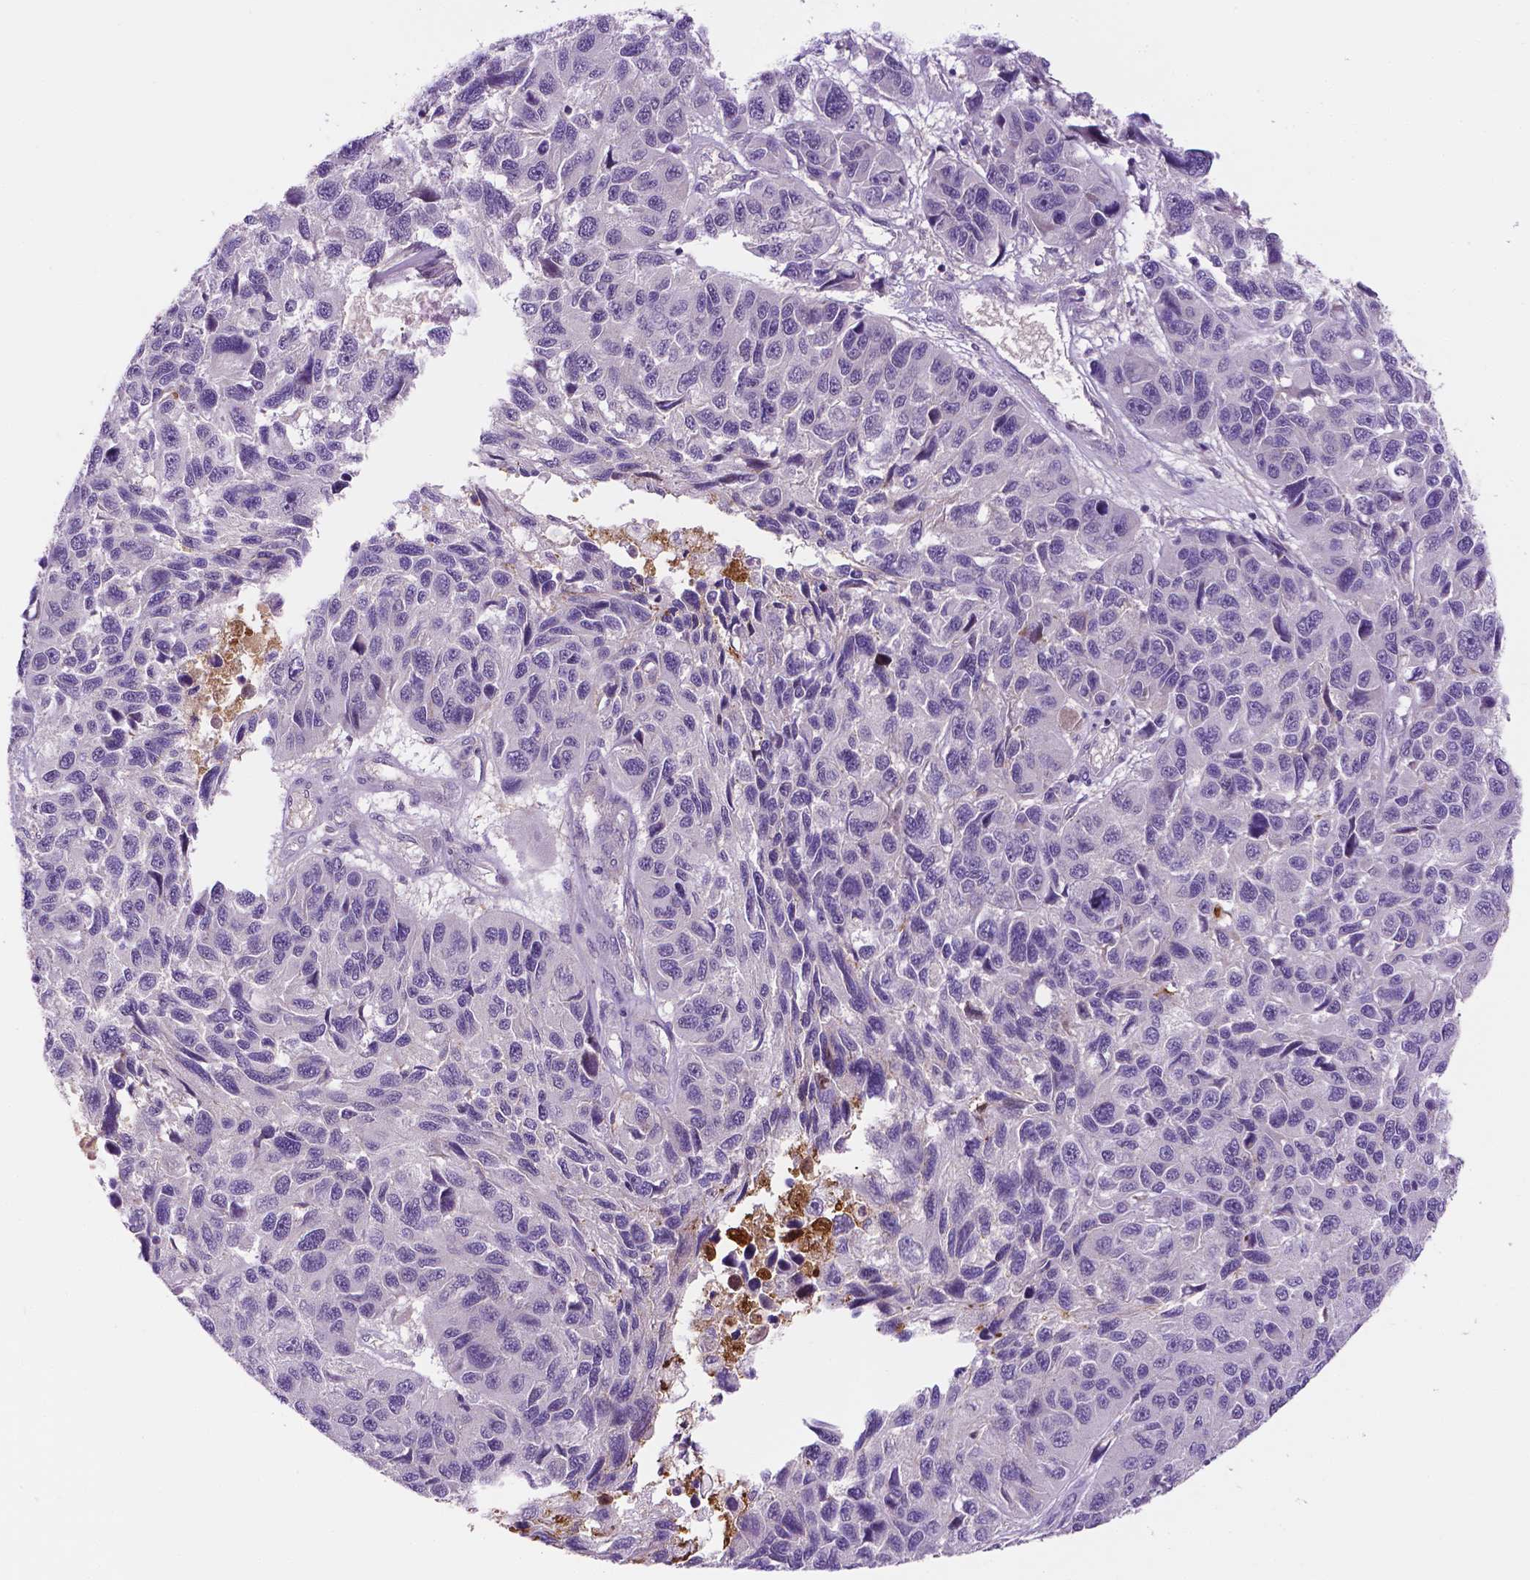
{"staining": {"intensity": "negative", "quantity": "none", "location": "none"}, "tissue": "melanoma", "cell_type": "Tumor cells", "image_type": "cancer", "snomed": [{"axis": "morphology", "description": "Malignant melanoma, NOS"}, {"axis": "topography", "description": "Skin"}], "caption": "The IHC micrograph has no significant expression in tumor cells of malignant melanoma tissue.", "gene": "FBLN1", "patient": {"sex": "male", "age": 53}}